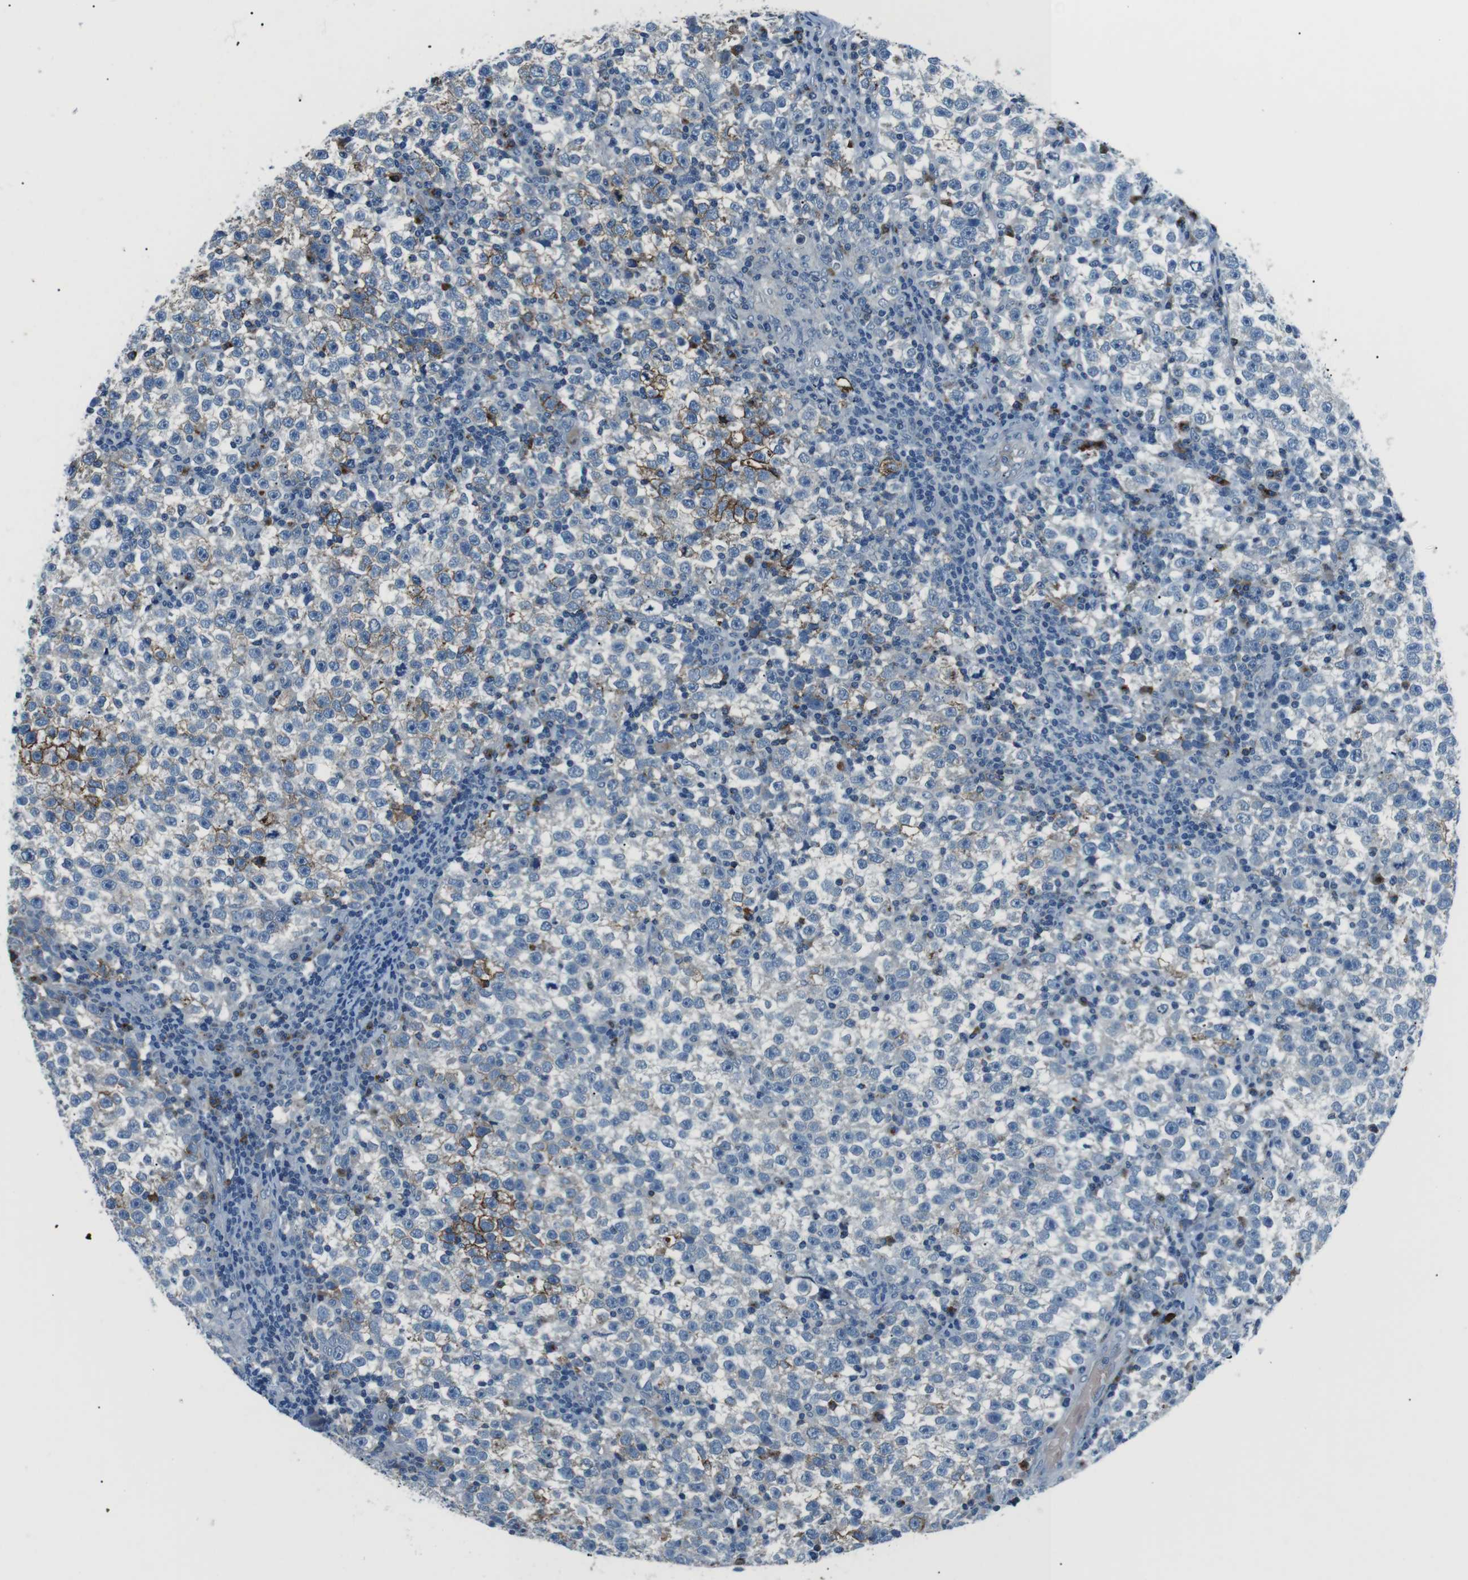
{"staining": {"intensity": "moderate", "quantity": "<25%", "location": "cytoplasmic/membranous"}, "tissue": "testis cancer", "cell_type": "Tumor cells", "image_type": "cancer", "snomed": [{"axis": "morphology", "description": "Seminoma, NOS"}, {"axis": "topography", "description": "Testis"}], "caption": "The photomicrograph reveals staining of testis cancer, revealing moderate cytoplasmic/membranous protein positivity (brown color) within tumor cells. Ihc stains the protein of interest in brown and the nuclei are stained blue.", "gene": "ST6GAL1", "patient": {"sex": "male", "age": 43}}